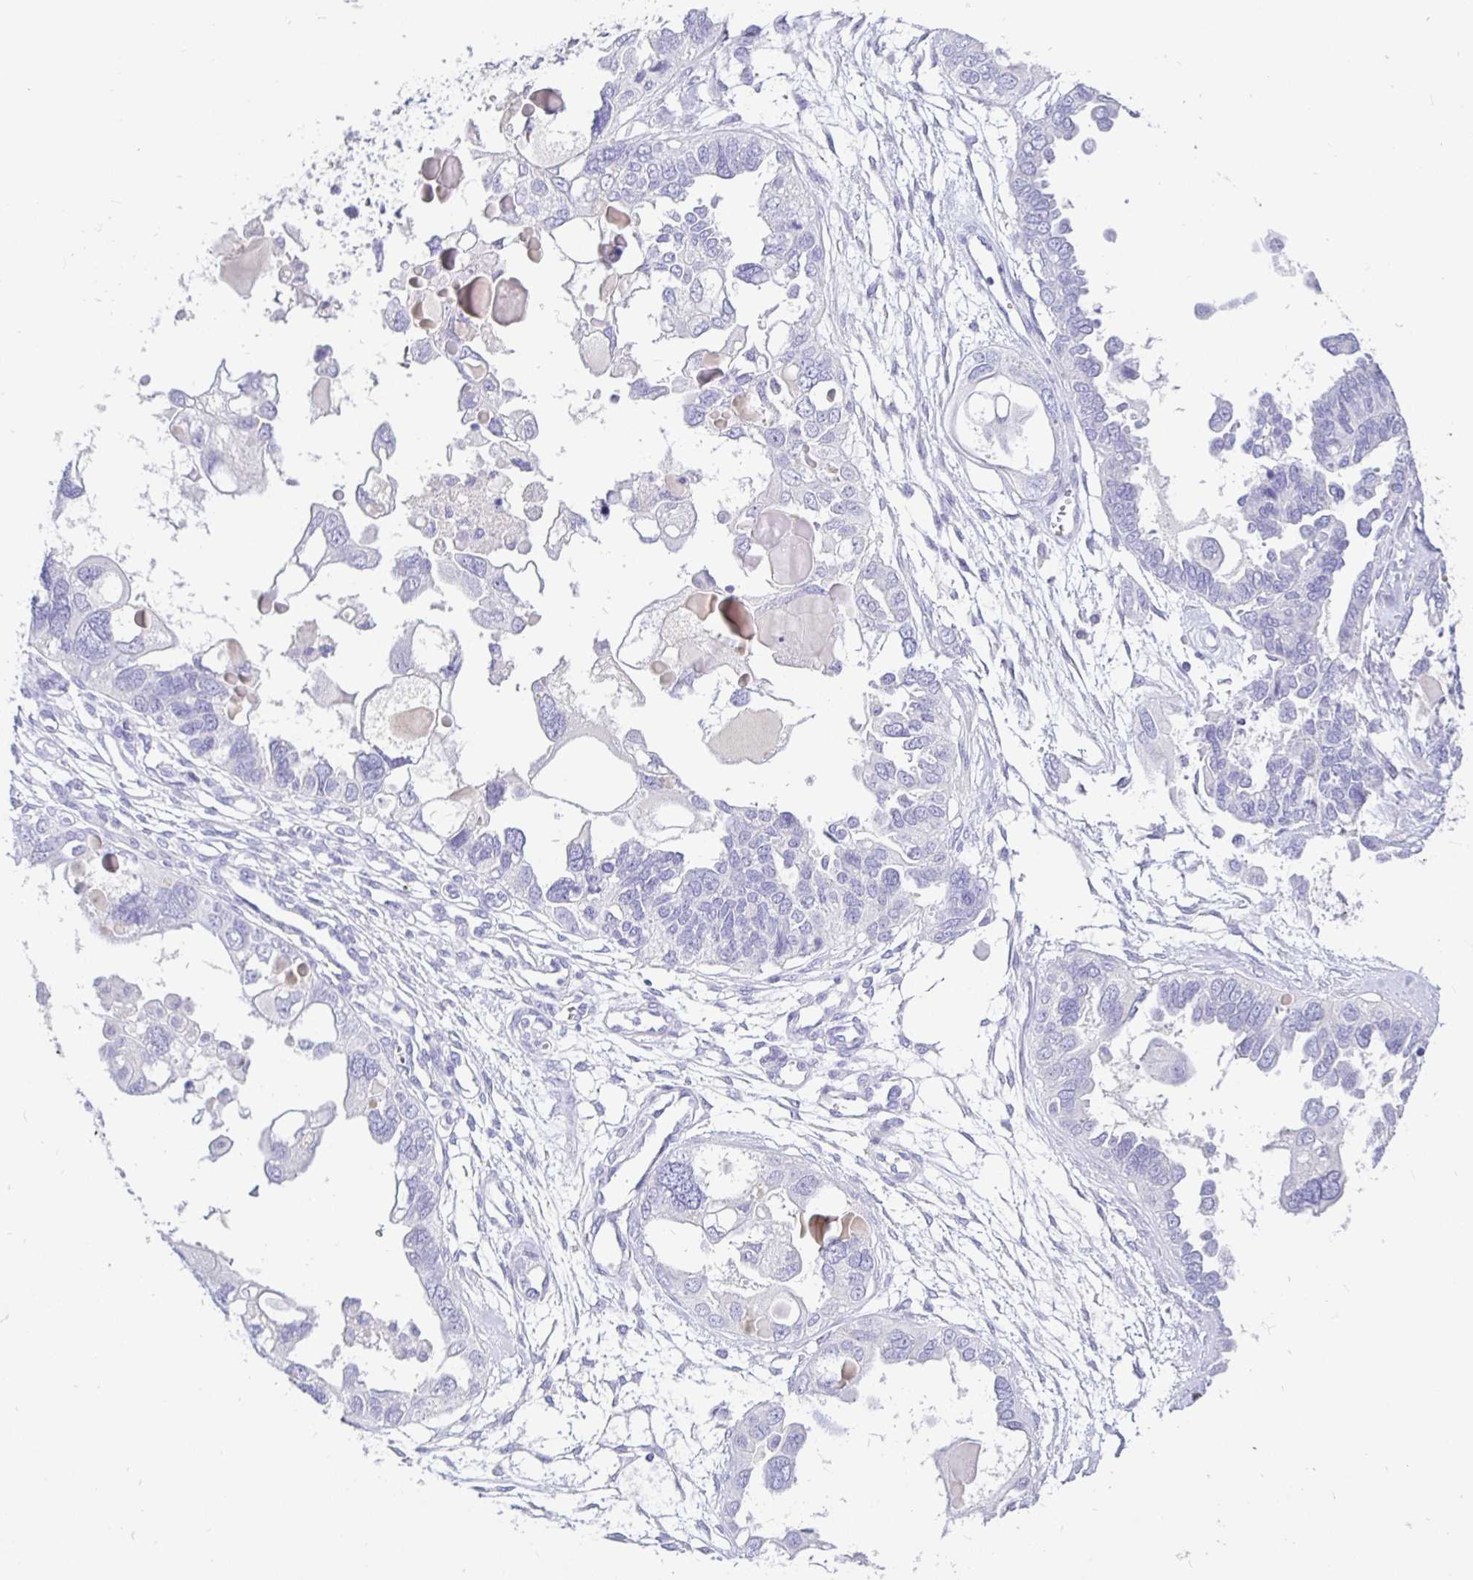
{"staining": {"intensity": "negative", "quantity": "none", "location": "none"}, "tissue": "ovarian cancer", "cell_type": "Tumor cells", "image_type": "cancer", "snomed": [{"axis": "morphology", "description": "Cystadenocarcinoma, serous, NOS"}, {"axis": "topography", "description": "Ovary"}], "caption": "The image displays no staining of tumor cells in serous cystadenocarcinoma (ovarian).", "gene": "TPTE", "patient": {"sex": "female", "age": 51}}